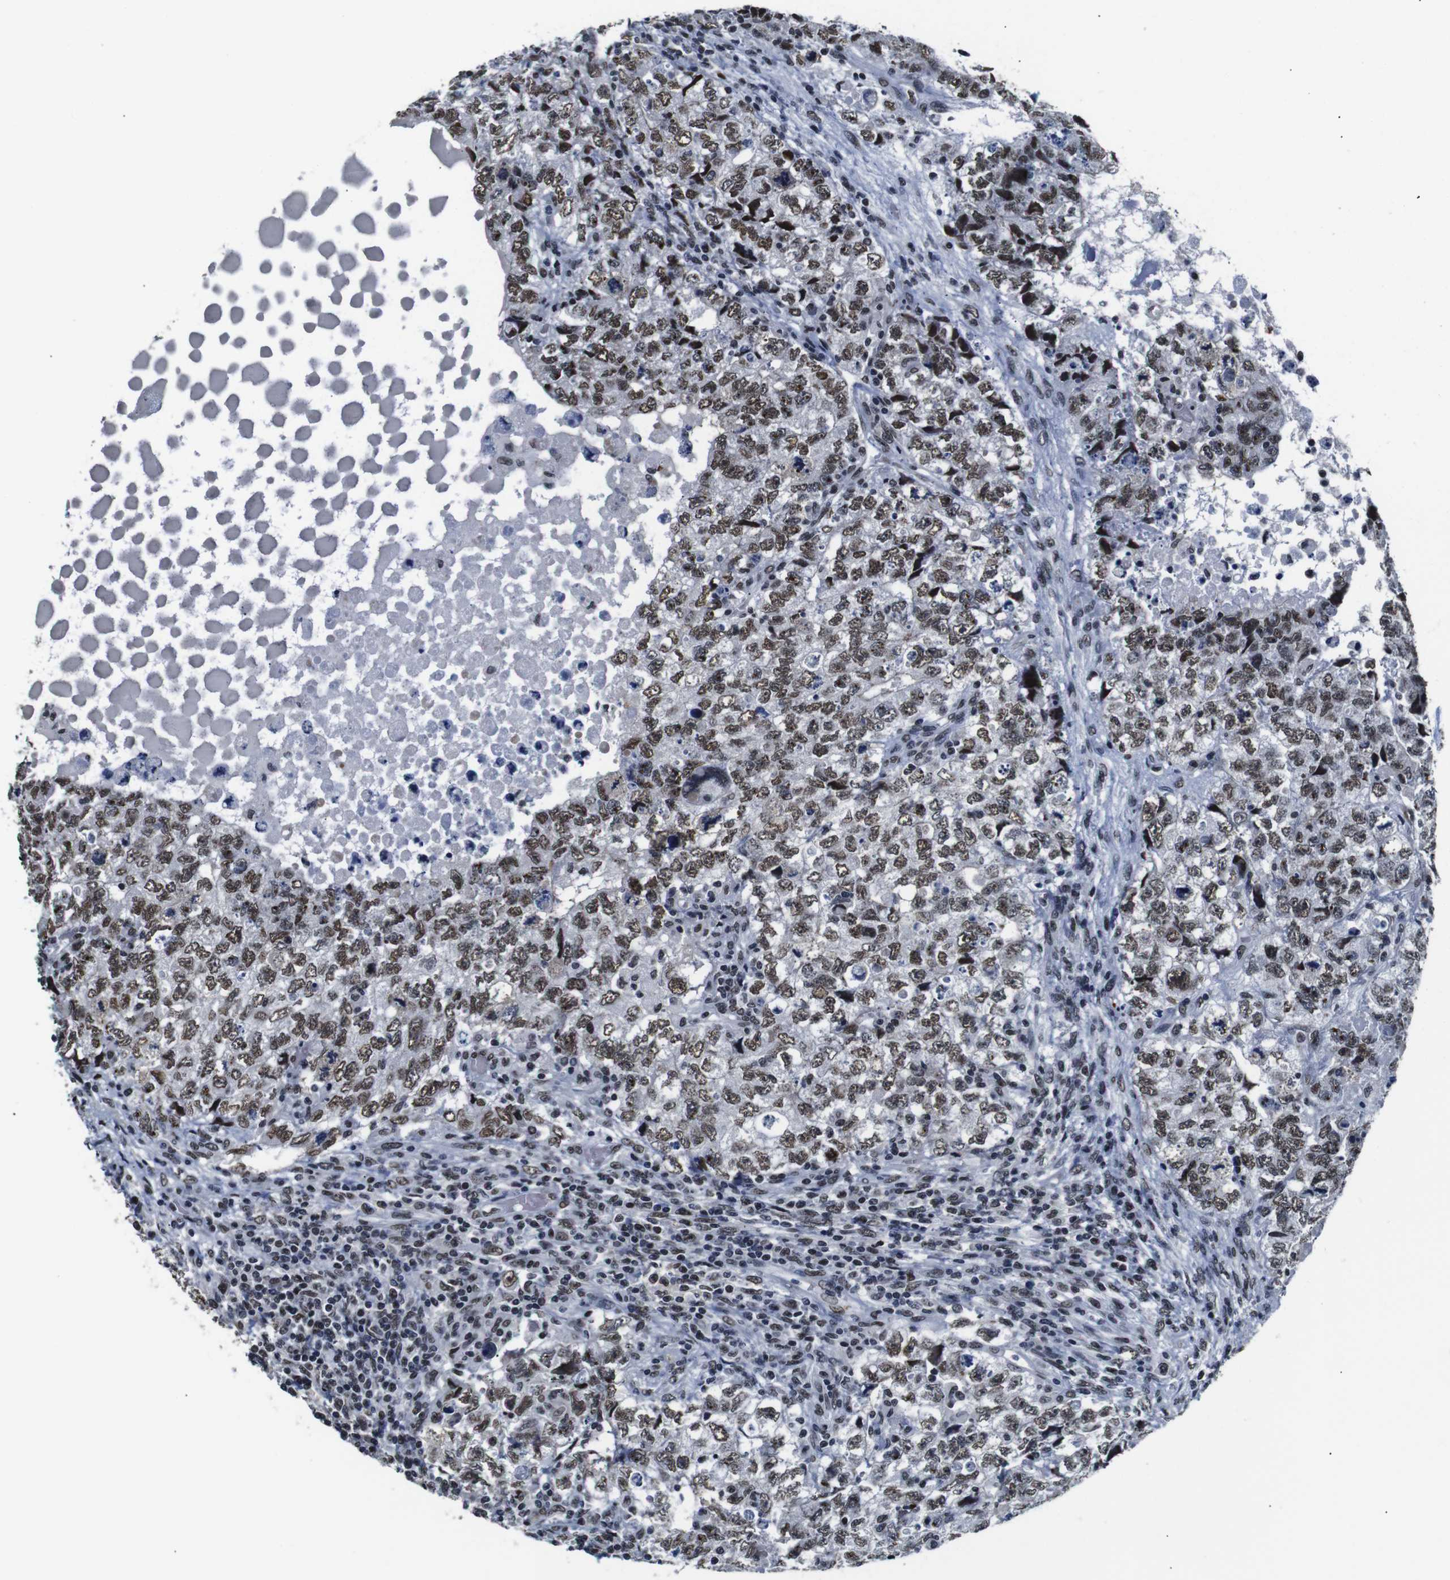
{"staining": {"intensity": "moderate", "quantity": ">75%", "location": "nuclear"}, "tissue": "testis cancer", "cell_type": "Tumor cells", "image_type": "cancer", "snomed": [{"axis": "morphology", "description": "Carcinoma, Embryonal, NOS"}, {"axis": "topography", "description": "Testis"}], "caption": "Protein staining demonstrates moderate nuclear positivity in about >75% of tumor cells in testis cancer. (brown staining indicates protein expression, while blue staining denotes nuclei).", "gene": "ILDR2", "patient": {"sex": "male", "age": 36}}